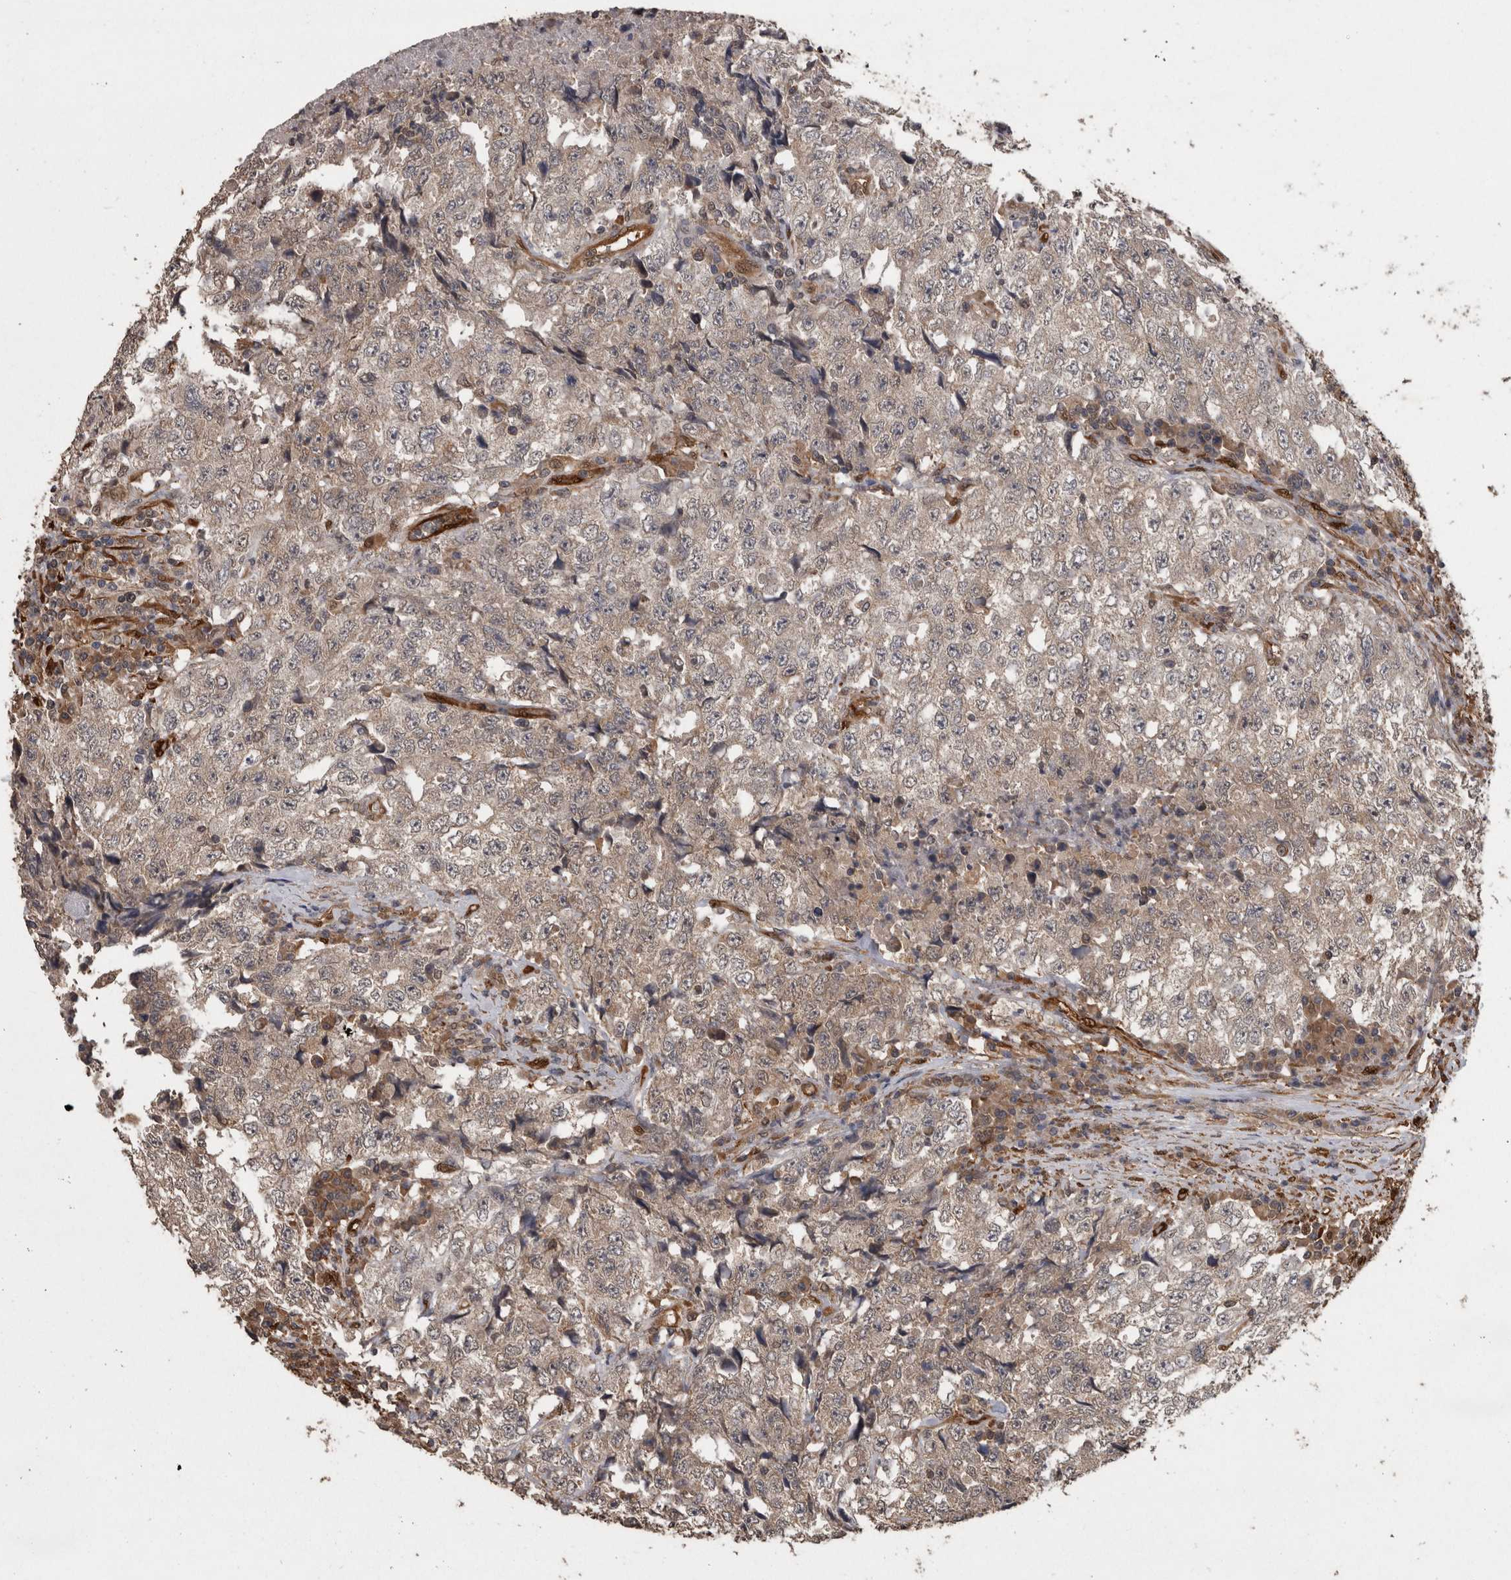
{"staining": {"intensity": "negative", "quantity": "none", "location": "none"}, "tissue": "testis cancer", "cell_type": "Tumor cells", "image_type": "cancer", "snomed": [{"axis": "morphology", "description": "Necrosis, NOS"}, {"axis": "morphology", "description": "Carcinoma, Embryonal, NOS"}, {"axis": "topography", "description": "Testis"}], "caption": "This is a histopathology image of immunohistochemistry staining of testis cancer, which shows no staining in tumor cells. (Brightfield microscopy of DAB IHC at high magnification).", "gene": "LXN", "patient": {"sex": "male", "age": 19}}